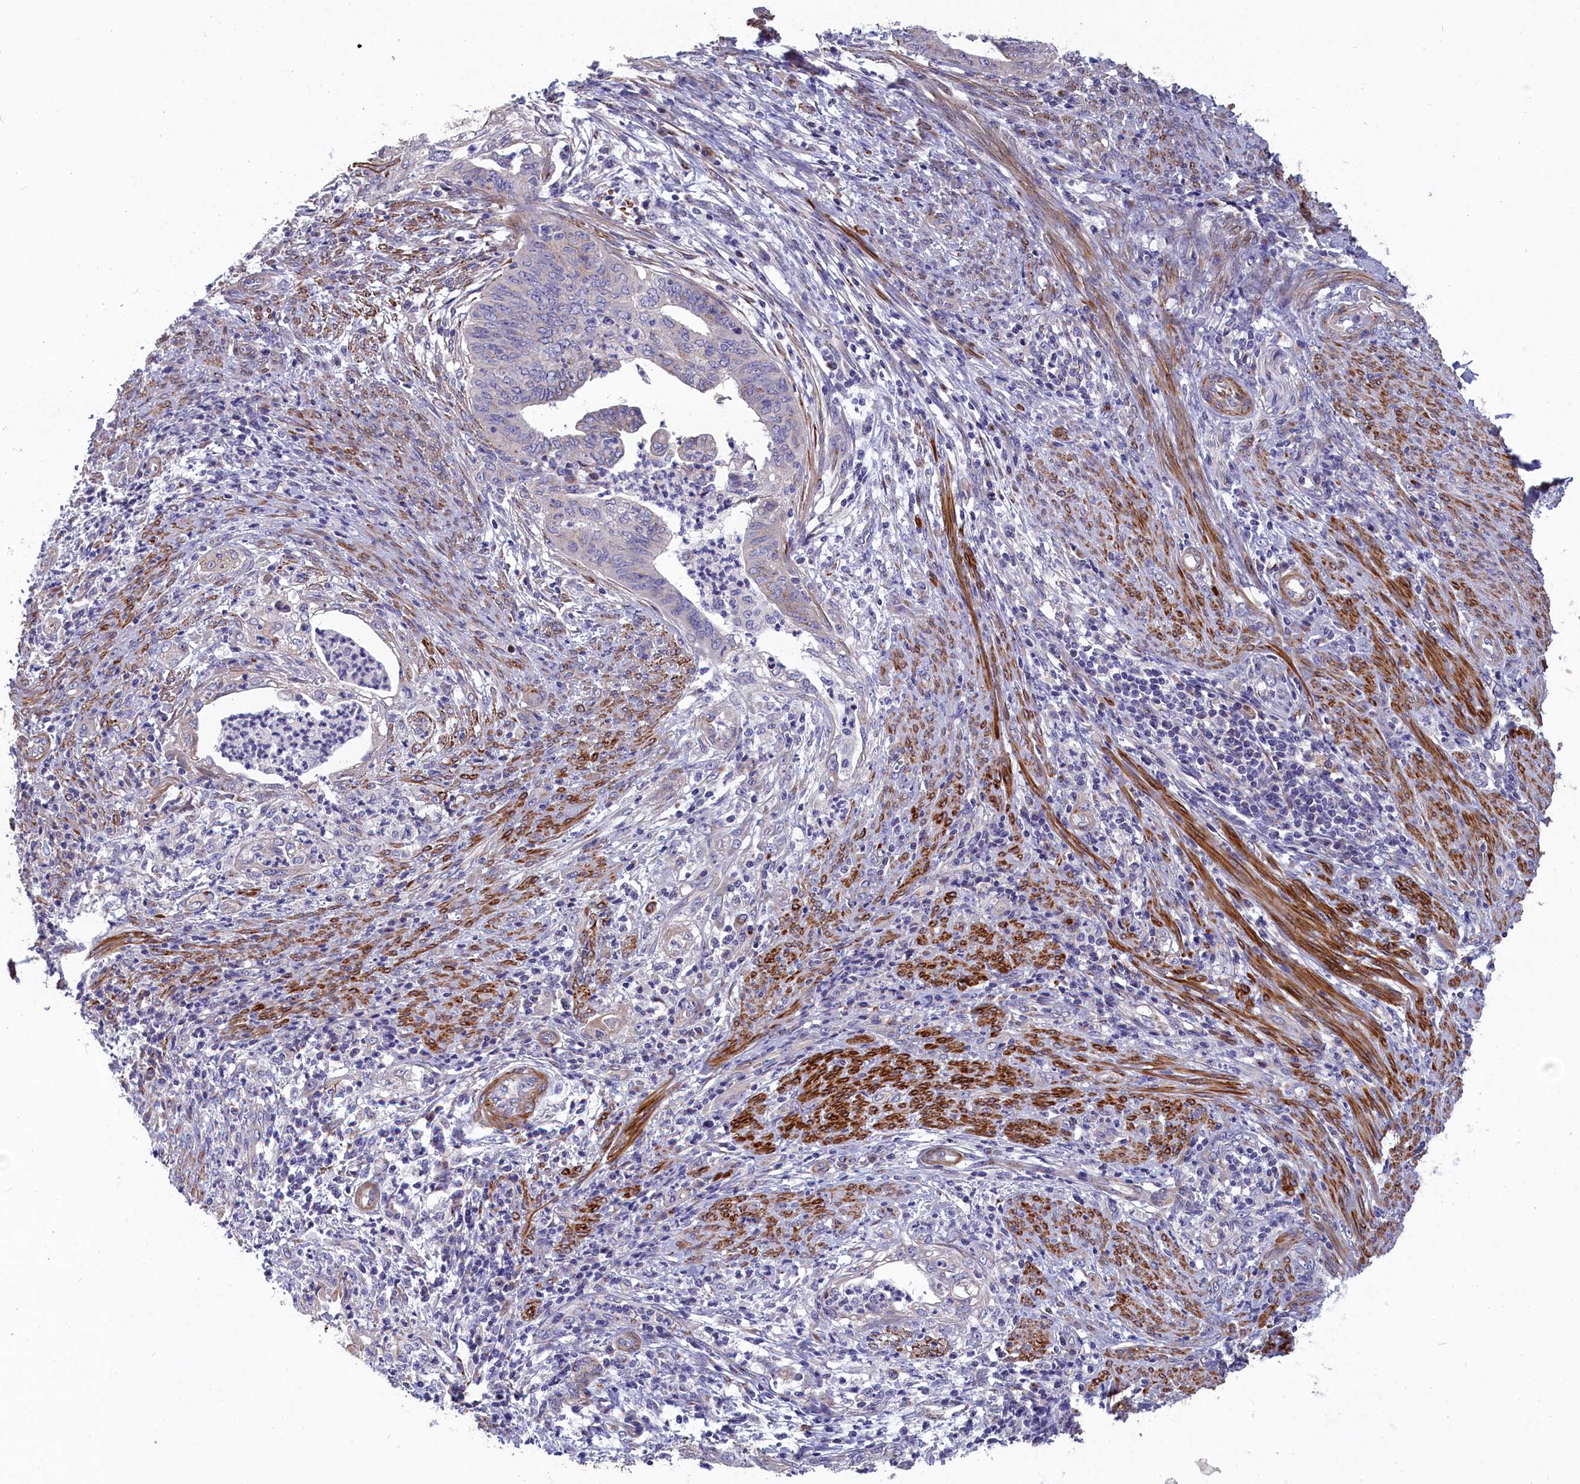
{"staining": {"intensity": "weak", "quantity": "<25%", "location": "cytoplasmic/membranous"}, "tissue": "endometrial cancer", "cell_type": "Tumor cells", "image_type": "cancer", "snomed": [{"axis": "morphology", "description": "Adenocarcinoma, NOS"}, {"axis": "topography", "description": "Endometrium"}], "caption": "This is an immunohistochemistry micrograph of human endometrial adenocarcinoma. There is no expression in tumor cells.", "gene": "TUBGCP4", "patient": {"sex": "female", "age": 68}}